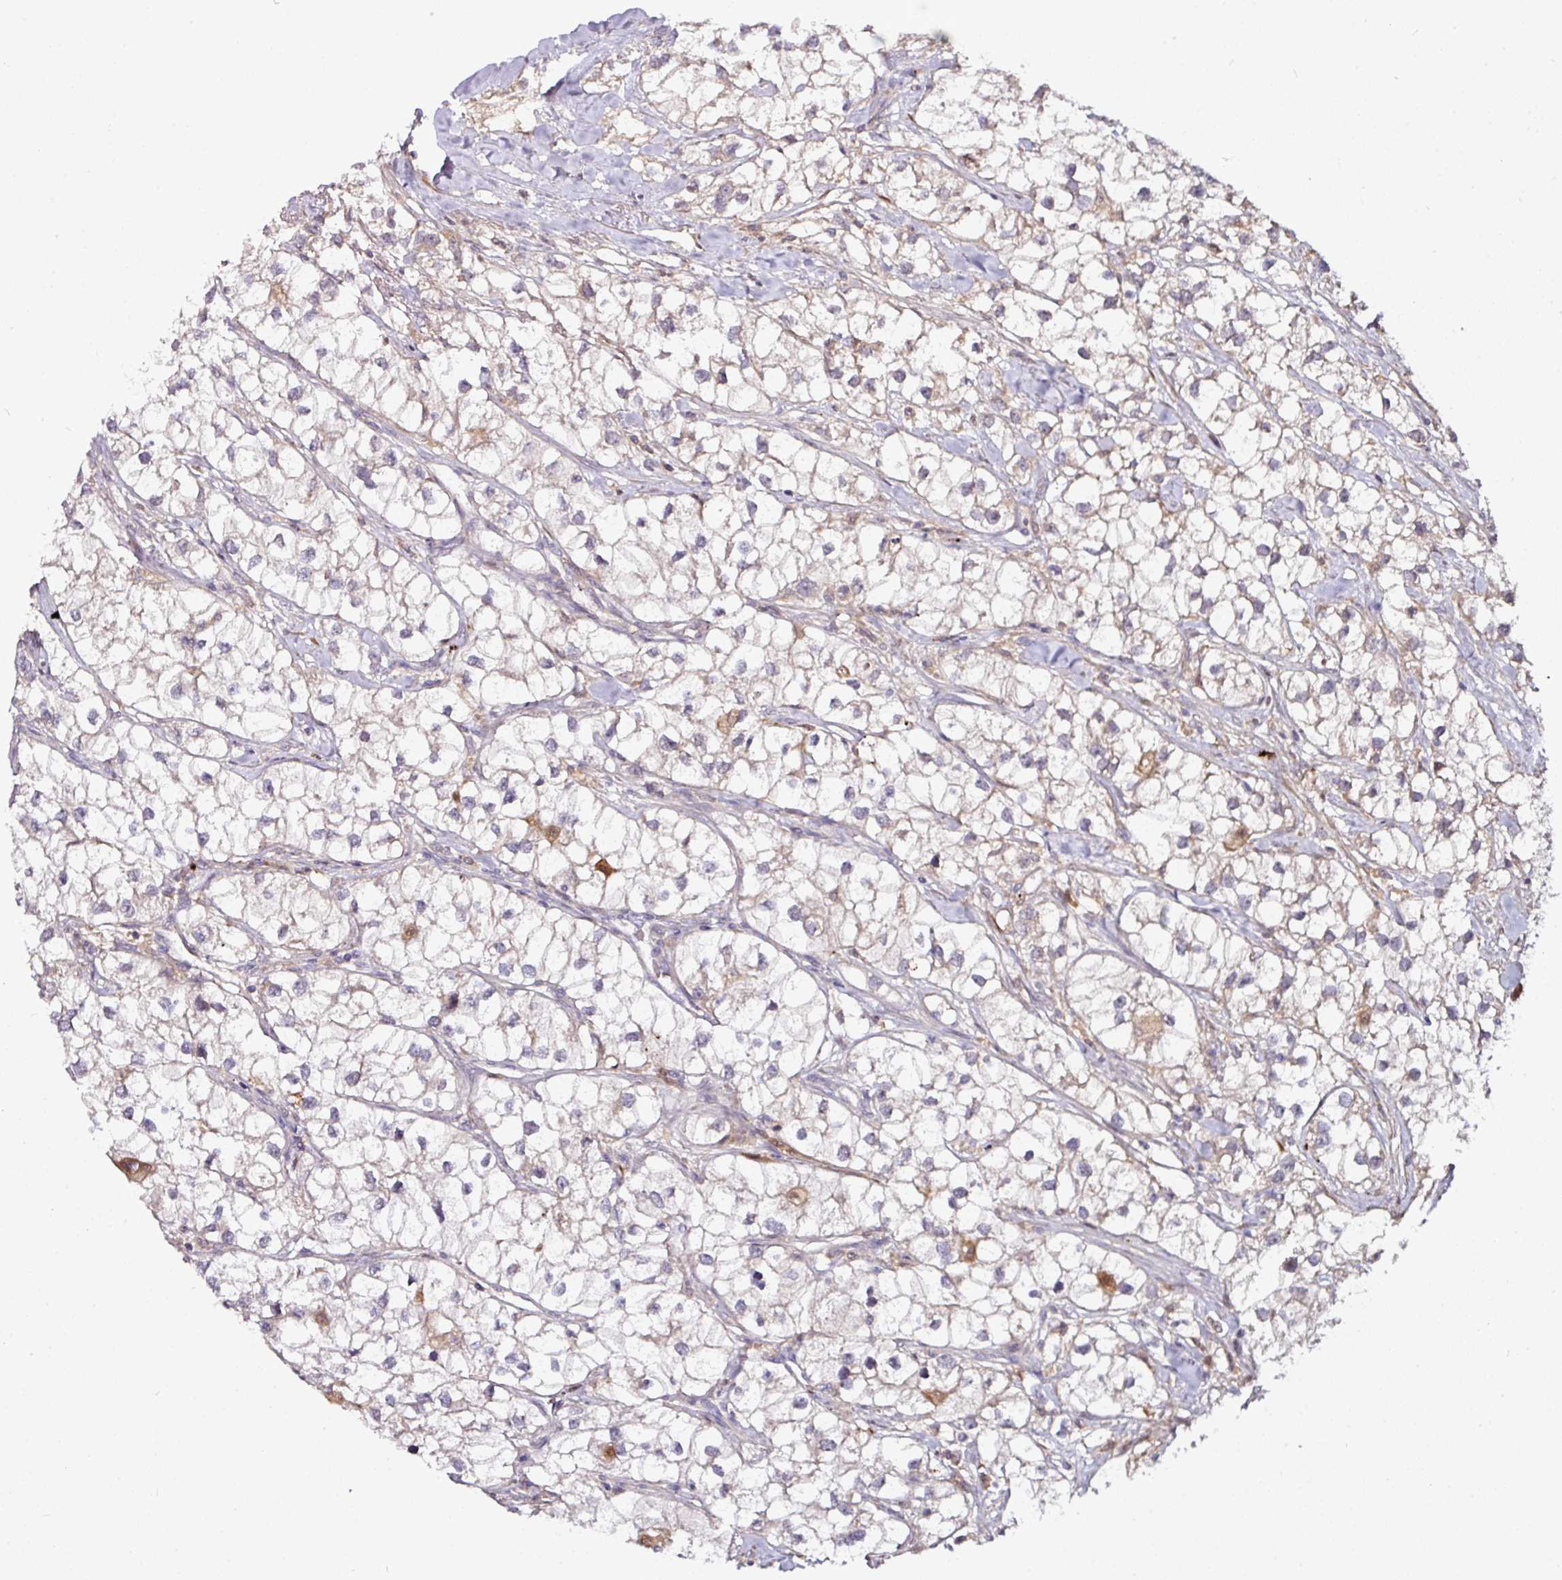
{"staining": {"intensity": "weak", "quantity": "25%-75%", "location": "cytoplasmic/membranous"}, "tissue": "renal cancer", "cell_type": "Tumor cells", "image_type": "cancer", "snomed": [{"axis": "morphology", "description": "Adenocarcinoma, NOS"}, {"axis": "topography", "description": "Kidney"}], "caption": "Human adenocarcinoma (renal) stained with a brown dye demonstrates weak cytoplasmic/membranous positive expression in approximately 25%-75% of tumor cells.", "gene": "CTDSP2", "patient": {"sex": "male", "age": 59}}